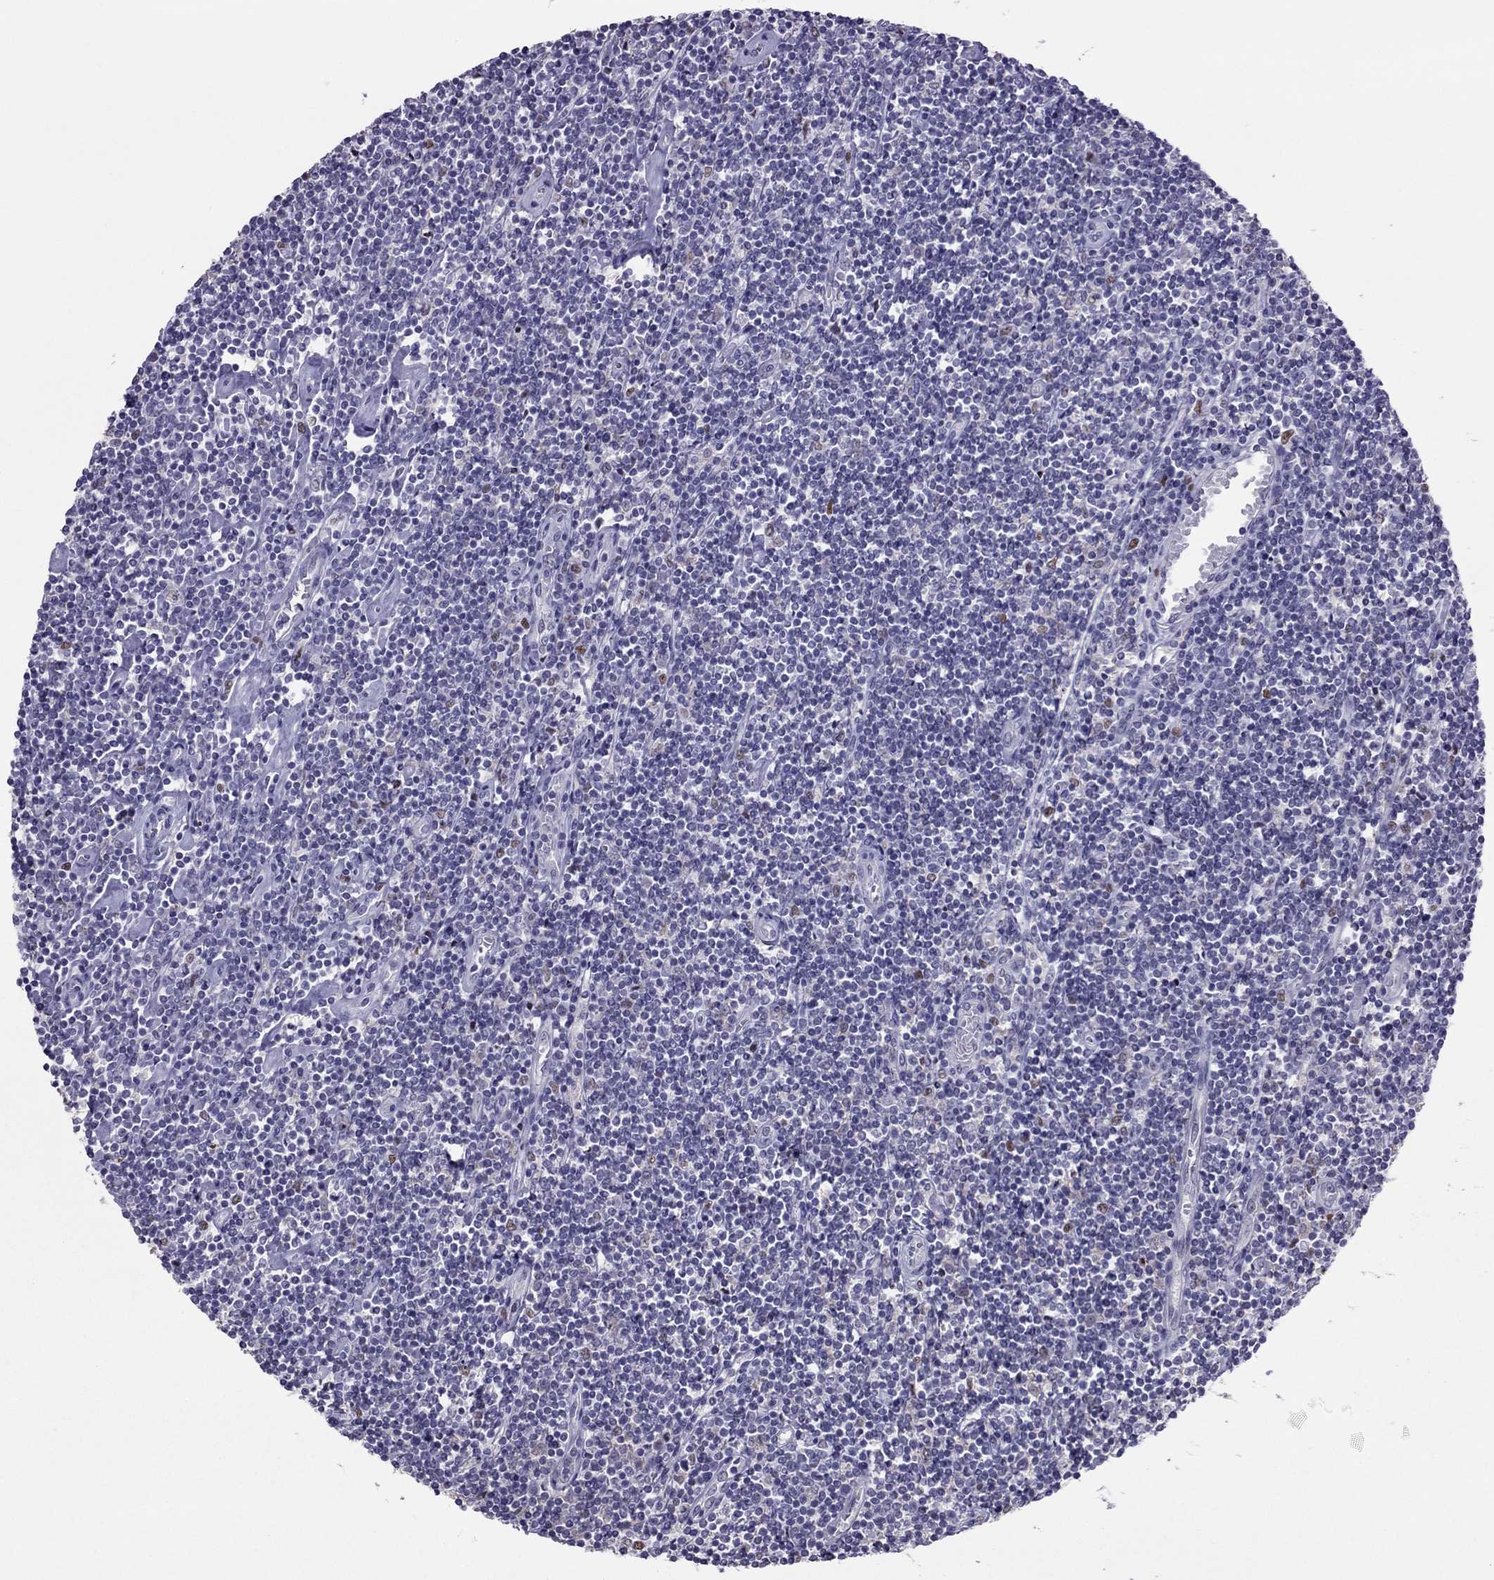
{"staining": {"intensity": "negative", "quantity": "none", "location": "none"}, "tissue": "lymphoma", "cell_type": "Tumor cells", "image_type": "cancer", "snomed": [{"axis": "morphology", "description": "Hodgkin's disease, NOS"}, {"axis": "topography", "description": "Lymph node"}], "caption": "This photomicrograph is of Hodgkin's disease stained with IHC to label a protein in brown with the nuclei are counter-stained blue. There is no staining in tumor cells.", "gene": "SPINT3", "patient": {"sex": "male", "age": 40}}